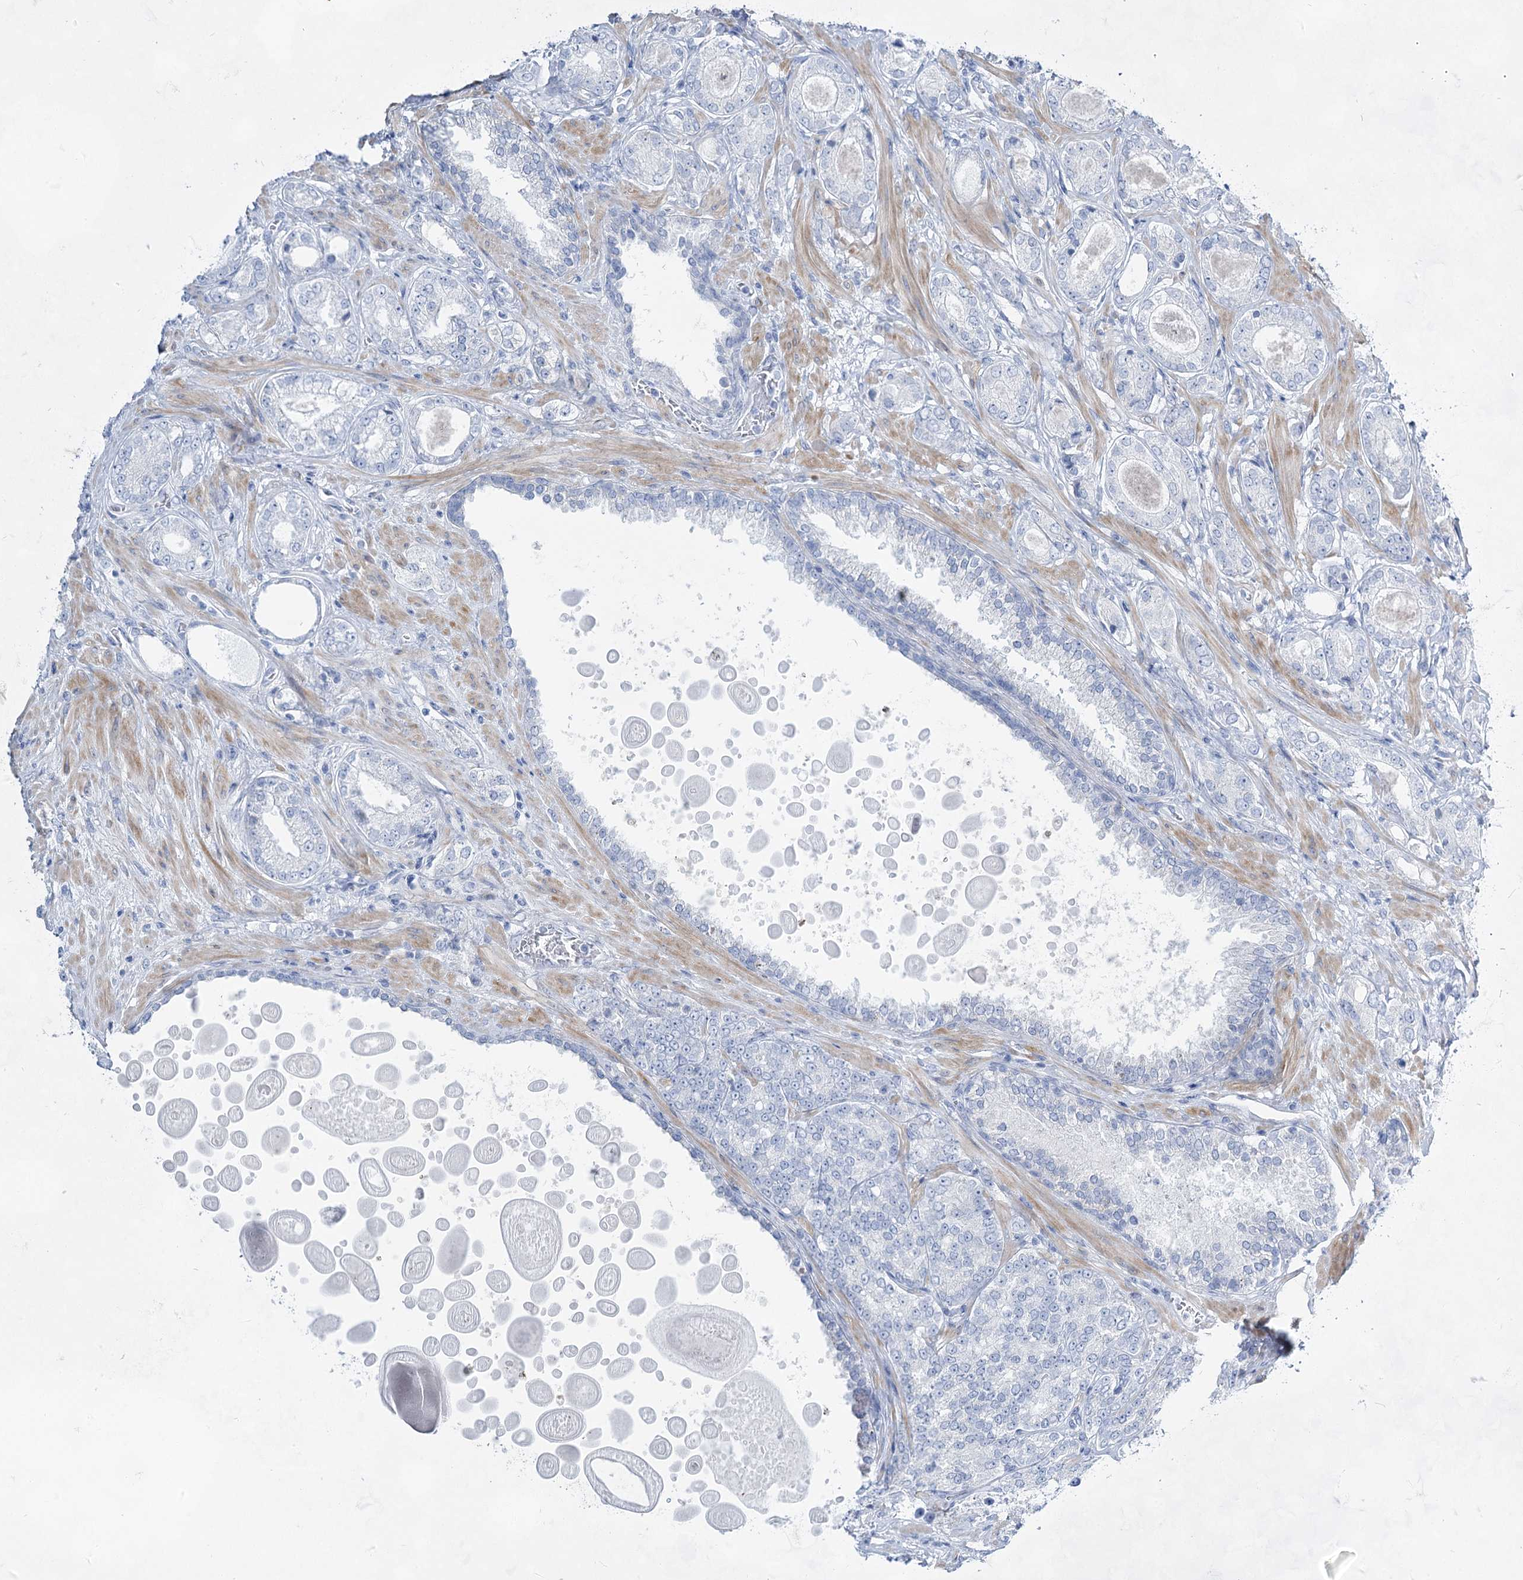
{"staining": {"intensity": "negative", "quantity": "none", "location": "none"}, "tissue": "prostate cancer", "cell_type": "Tumor cells", "image_type": "cancer", "snomed": [{"axis": "morphology", "description": "Normal tissue, NOS"}, {"axis": "morphology", "description": "Adenocarcinoma, High grade"}, {"axis": "topography", "description": "Prostate"}], "caption": "High magnification brightfield microscopy of prostate adenocarcinoma (high-grade) stained with DAB (brown) and counterstained with hematoxylin (blue): tumor cells show no significant staining.", "gene": "ACRV1", "patient": {"sex": "male", "age": 83}}